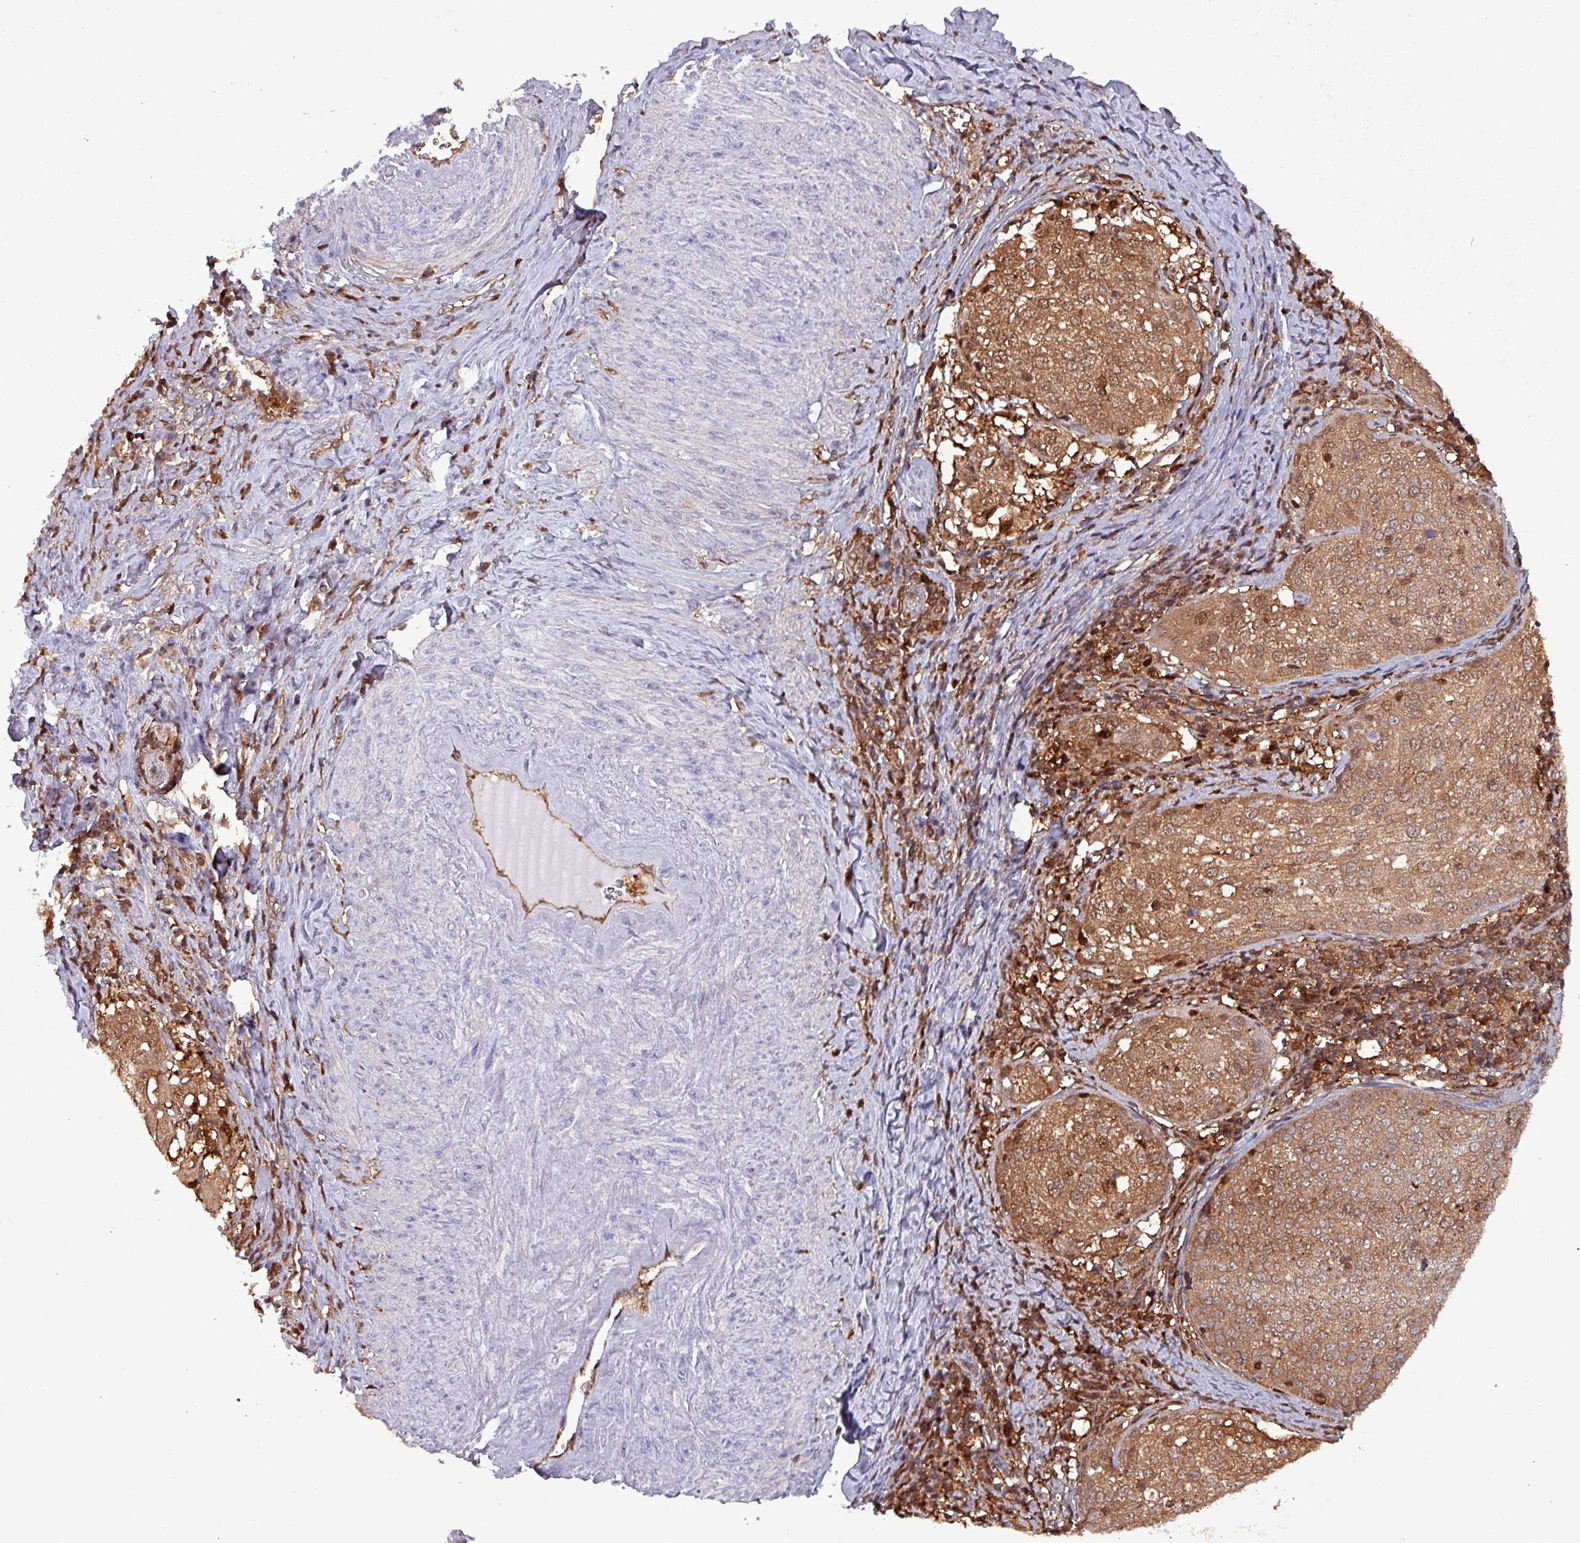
{"staining": {"intensity": "moderate", "quantity": ">75%", "location": "cytoplasmic/membranous"}, "tissue": "cervical cancer", "cell_type": "Tumor cells", "image_type": "cancer", "snomed": [{"axis": "morphology", "description": "Squamous cell carcinoma, NOS"}, {"axis": "topography", "description": "Cervix"}], "caption": "DAB immunohistochemical staining of cervical squamous cell carcinoma reveals moderate cytoplasmic/membranous protein positivity in approximately >75% of tumor cells.", "gene": "PSMB8", "patient": {"sex": "female", "age": 57}}